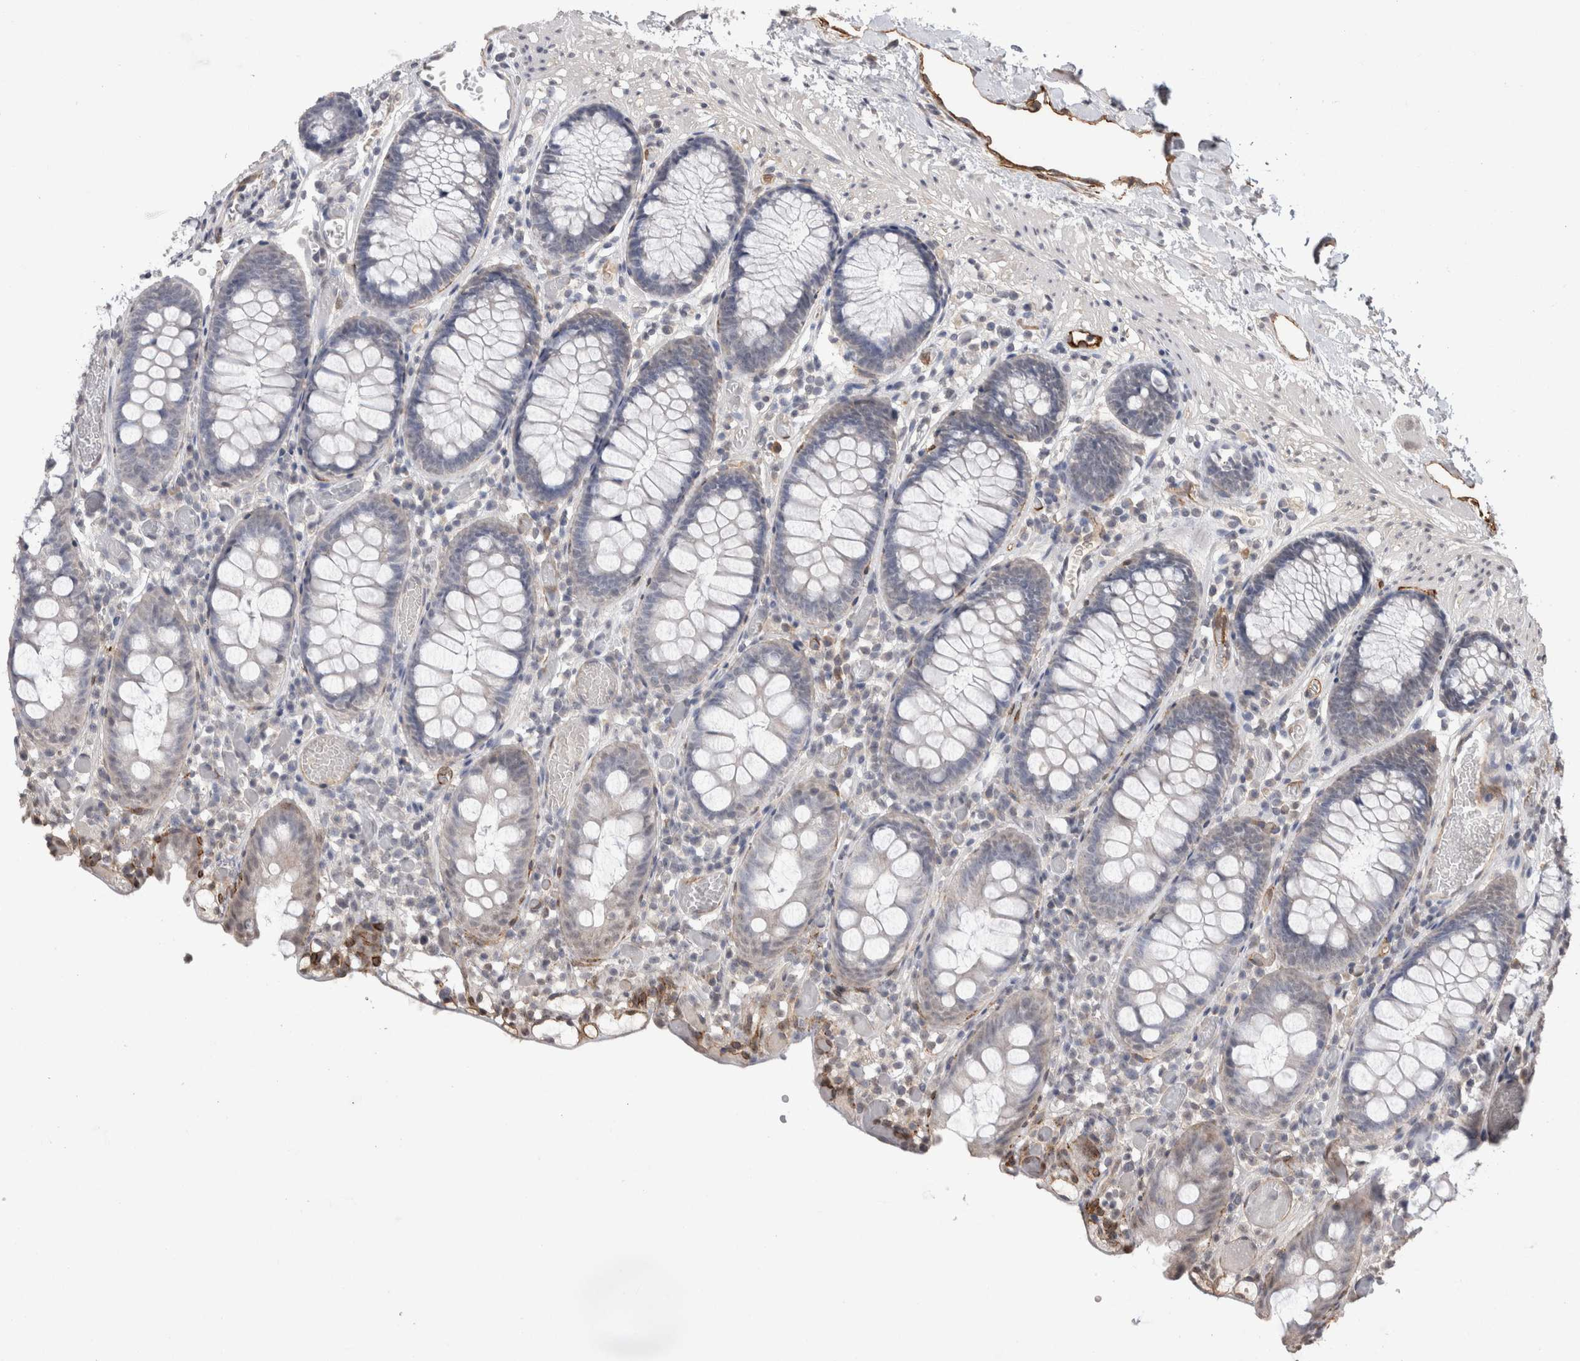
{"staining": {"intensity": "moderate", "quantity": ">75%", "location": "cytoplasmic/membranous"}, "tissue": "colon", "cell_type": "Endothelial cells", "image_type": "normal", "snomed": [{"axis": "morphology", "description": "Normal tissue, NOS"}, {"axis": "topography", "description": "Colon"}], "caption": "This micrograph exhibits benign colon stained with immunohistochemistry (IHC) to label a protein in brown. The cytoplasmic/membranous of endothelial cells show moderate positivity for the protein. Nuclei are counter-stained blue.", "gene": "CDH13", "patient": {"sex": "male", "age": 14}}